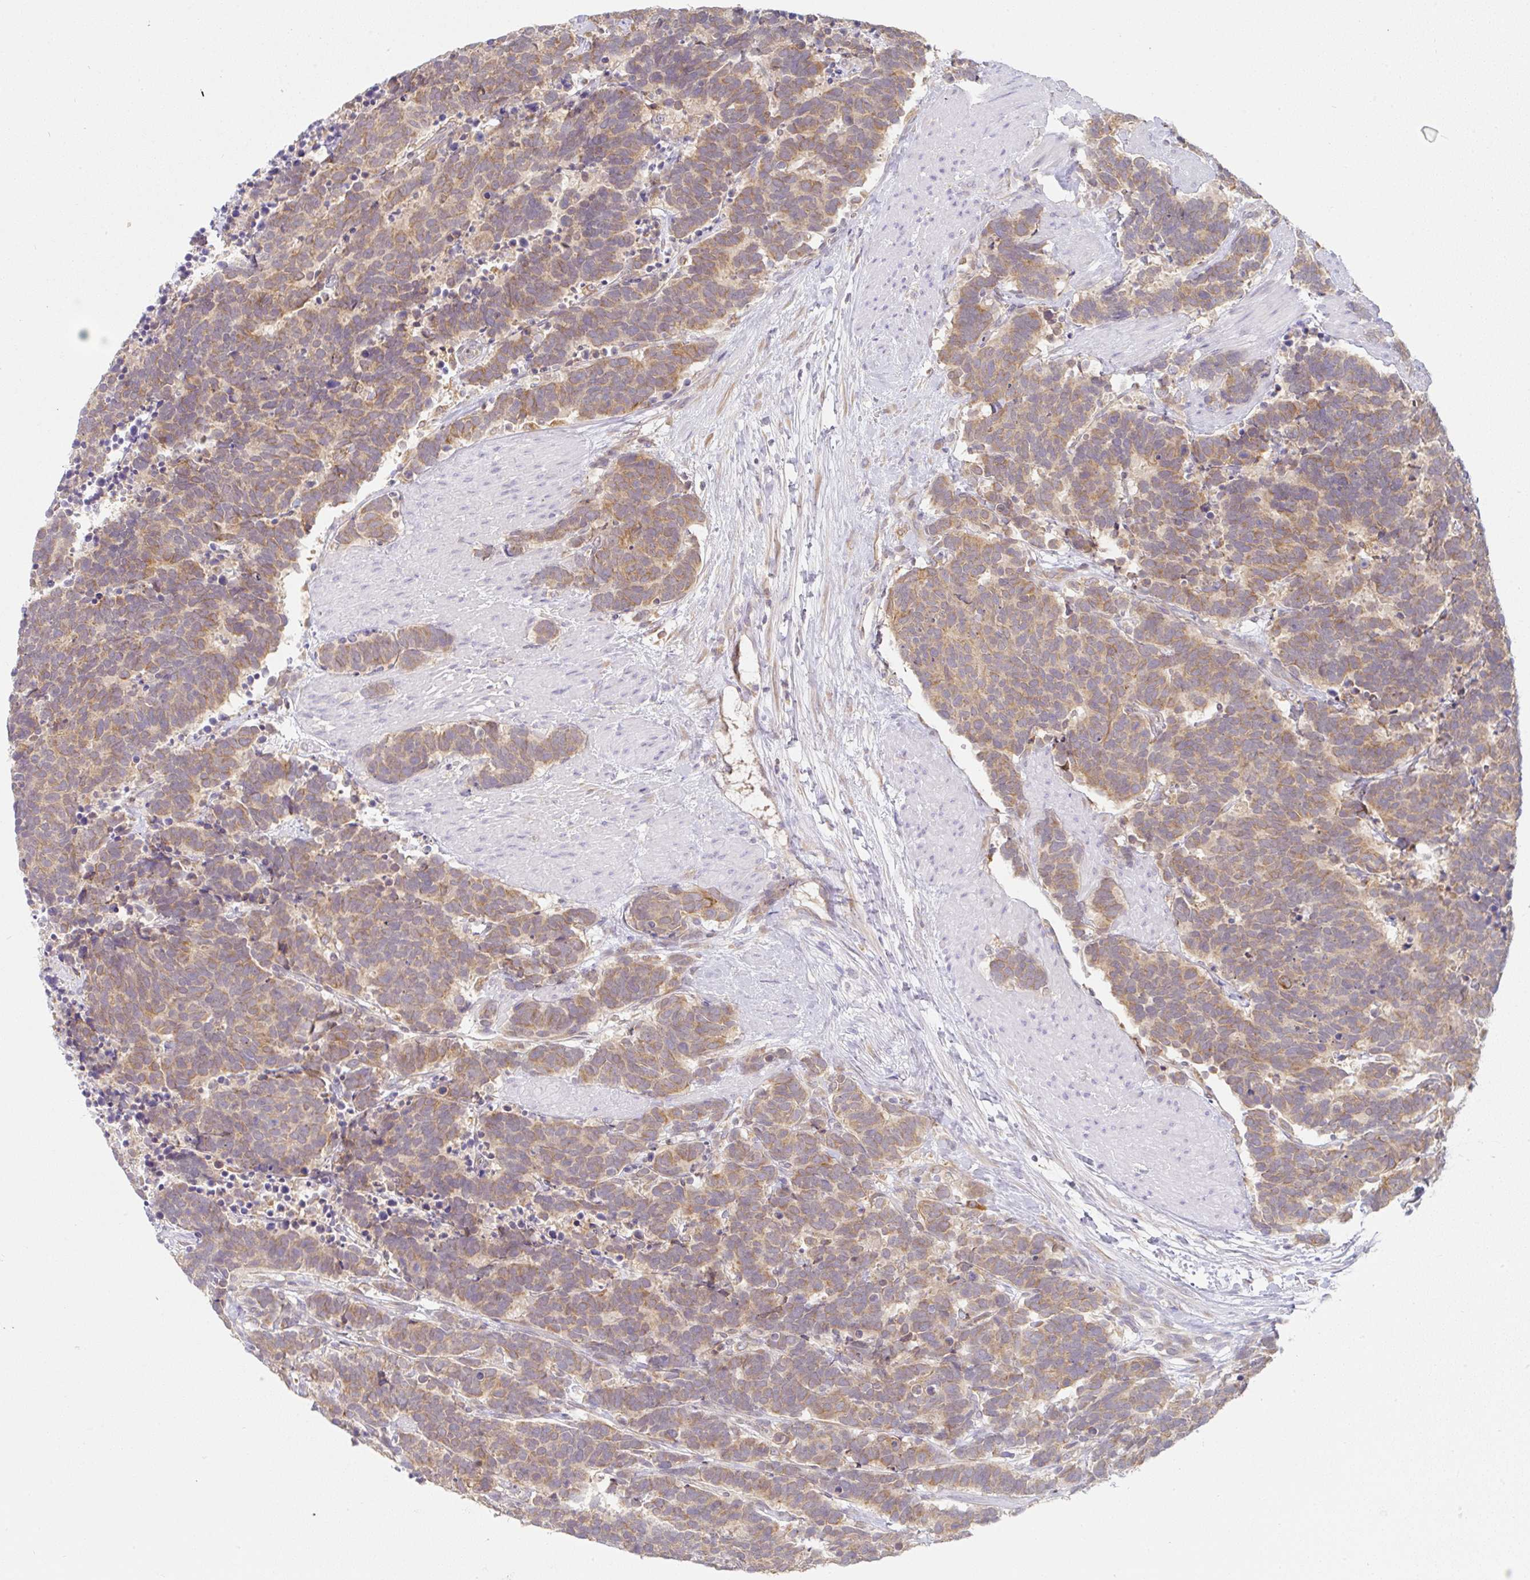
{"staining": {"intensity": "moderate", "quantity": ">75%", "location": "cytoplasmic/membranous"}, "tissue": "carcinoid", "cell_type": "Tumor cells", "image_type": "cancer", "snomed": [{"axis": "morphology", "description": "Carcinoma, NOS"}, {"axis": "morphology", "description": "Carcinoid, malignant, NOS"}, {"axis": "topography", "description": "Prostate"}], "caption": "Moderate cytoplasmic/membranous protein expression is appreciated in about >75% of tumor cells in carcinoid.", "gene": "DERL2", "patient": {"sex": "male", "age": 57}}